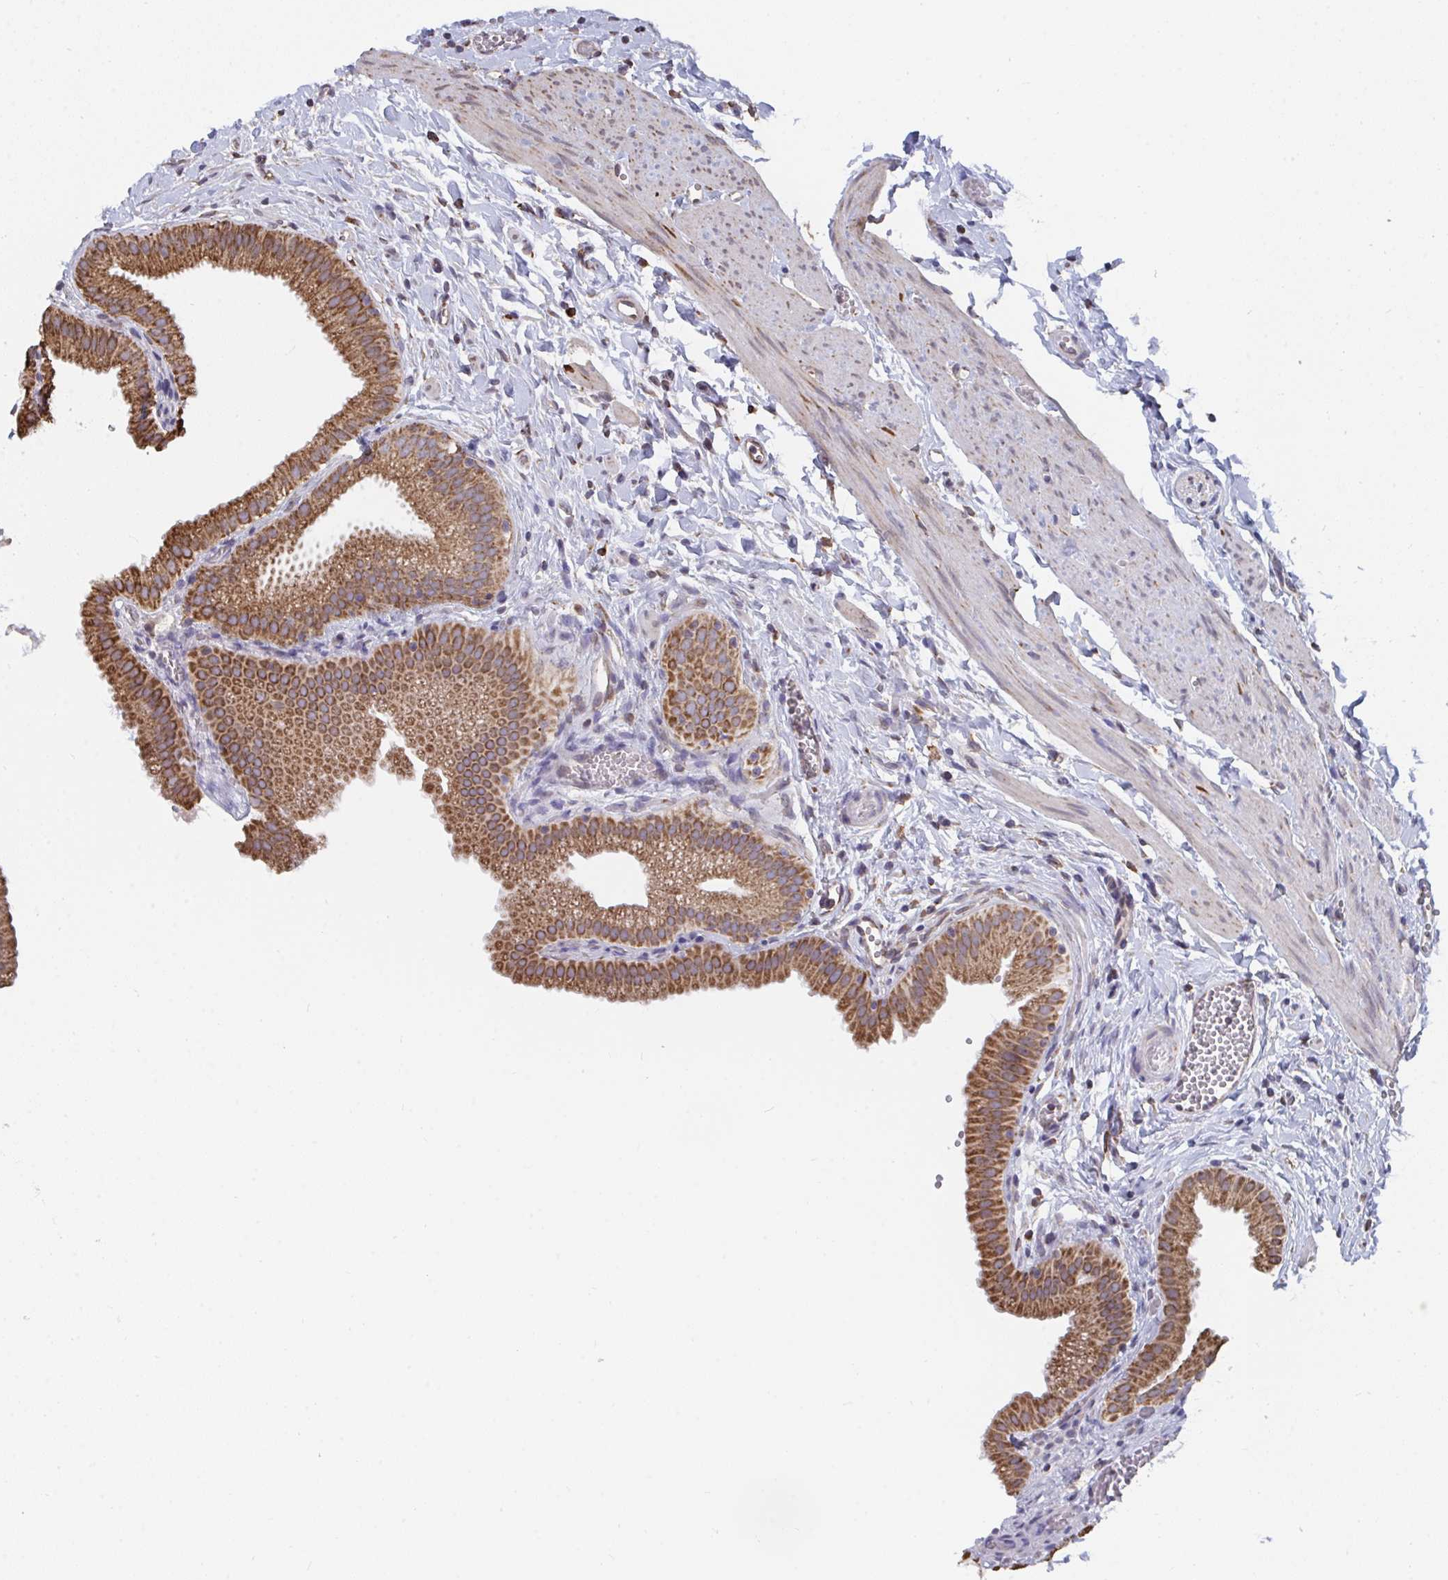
{"staining": {"intensity": "moderate", "quantity": ">75%", "location": "cytoplasmic/membranous"}, "tissue": "gallbladder", "cell_type": "Glandular cells", "image_type": "normal", "snomed": [{"axis": "morphology", "description": "Normal tissue, NOS"}, {"axis": "topography", "description": "Gallbladder"}], "caption": "Gallbladder stained with IHC exhibits moderate cytoplasmic/membranous expression in about >75% of glandular cells. The staining was performed using DAB (3,3'-diaminobenzidine), with brown indicating positive protein expression. Nuclei are stained blue with hematoxylin.", "gene": "ELAVL1", "patient": {"sex": "female", "age": 63}}